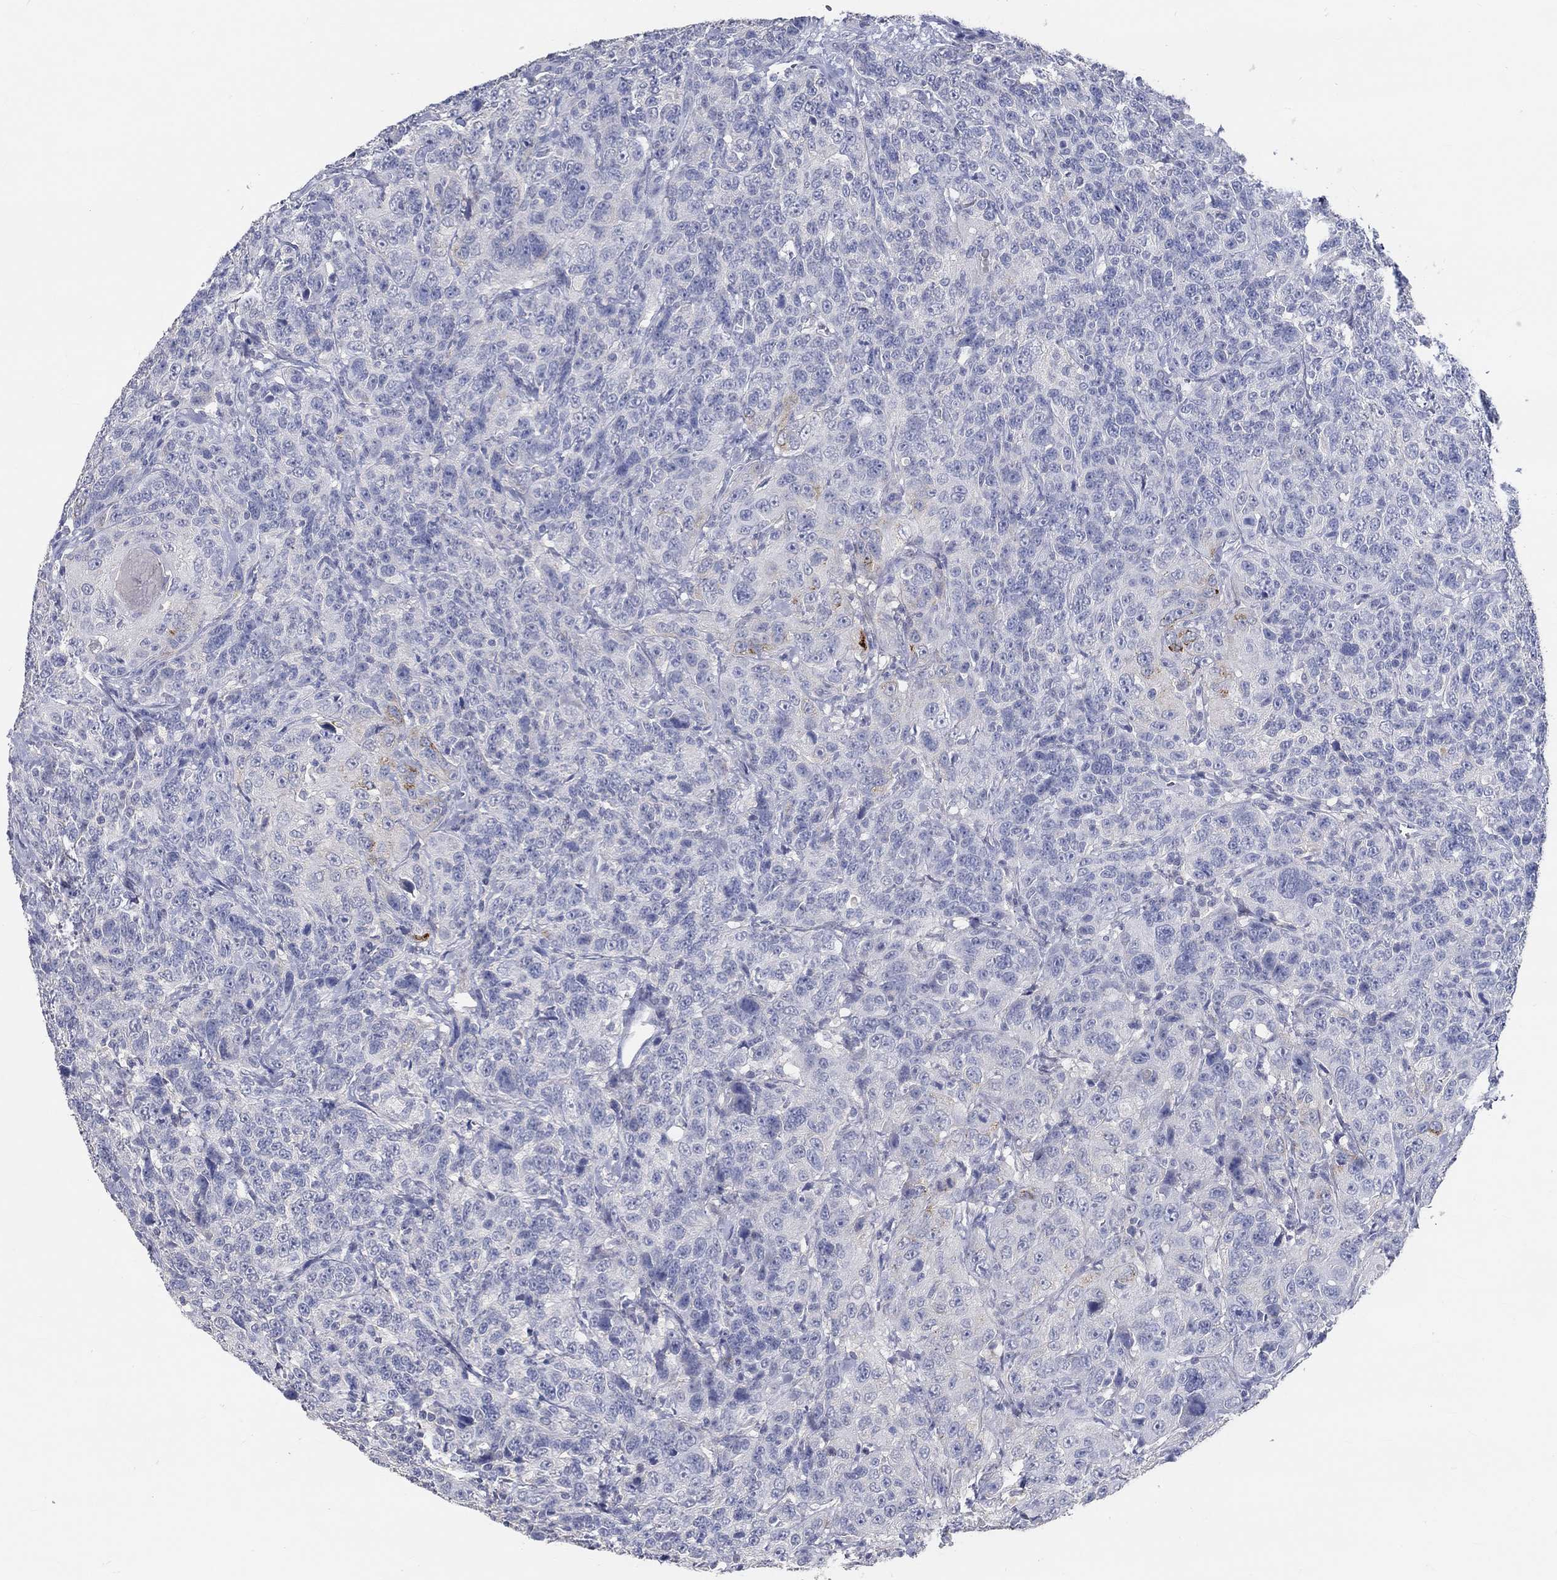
{"staining": {"intensity": "moderate", "quantity": "<25%", "location": "cytoplasmic/membranous"}, "tissue": "urothelial cancer", "cell_type": "Tumor cells", "image_type": "cancer", "snomed": [{"axis": "morphology", "description": "Urothelial carcinoma, NOS"}, {"axis": "morphology", "description": "Urothelial carcinoma, High grade"}, {"axis": "topography", "description": "Urinary bladder"}], "caption": "Protein analysis of transitional cell carcinoma tissue exhibits moderate cytoplasmic/membranous staining in approximately <25% of tumor cells.", "gene": "FGF2", "patient": {"sex": "female", "age": 73}}